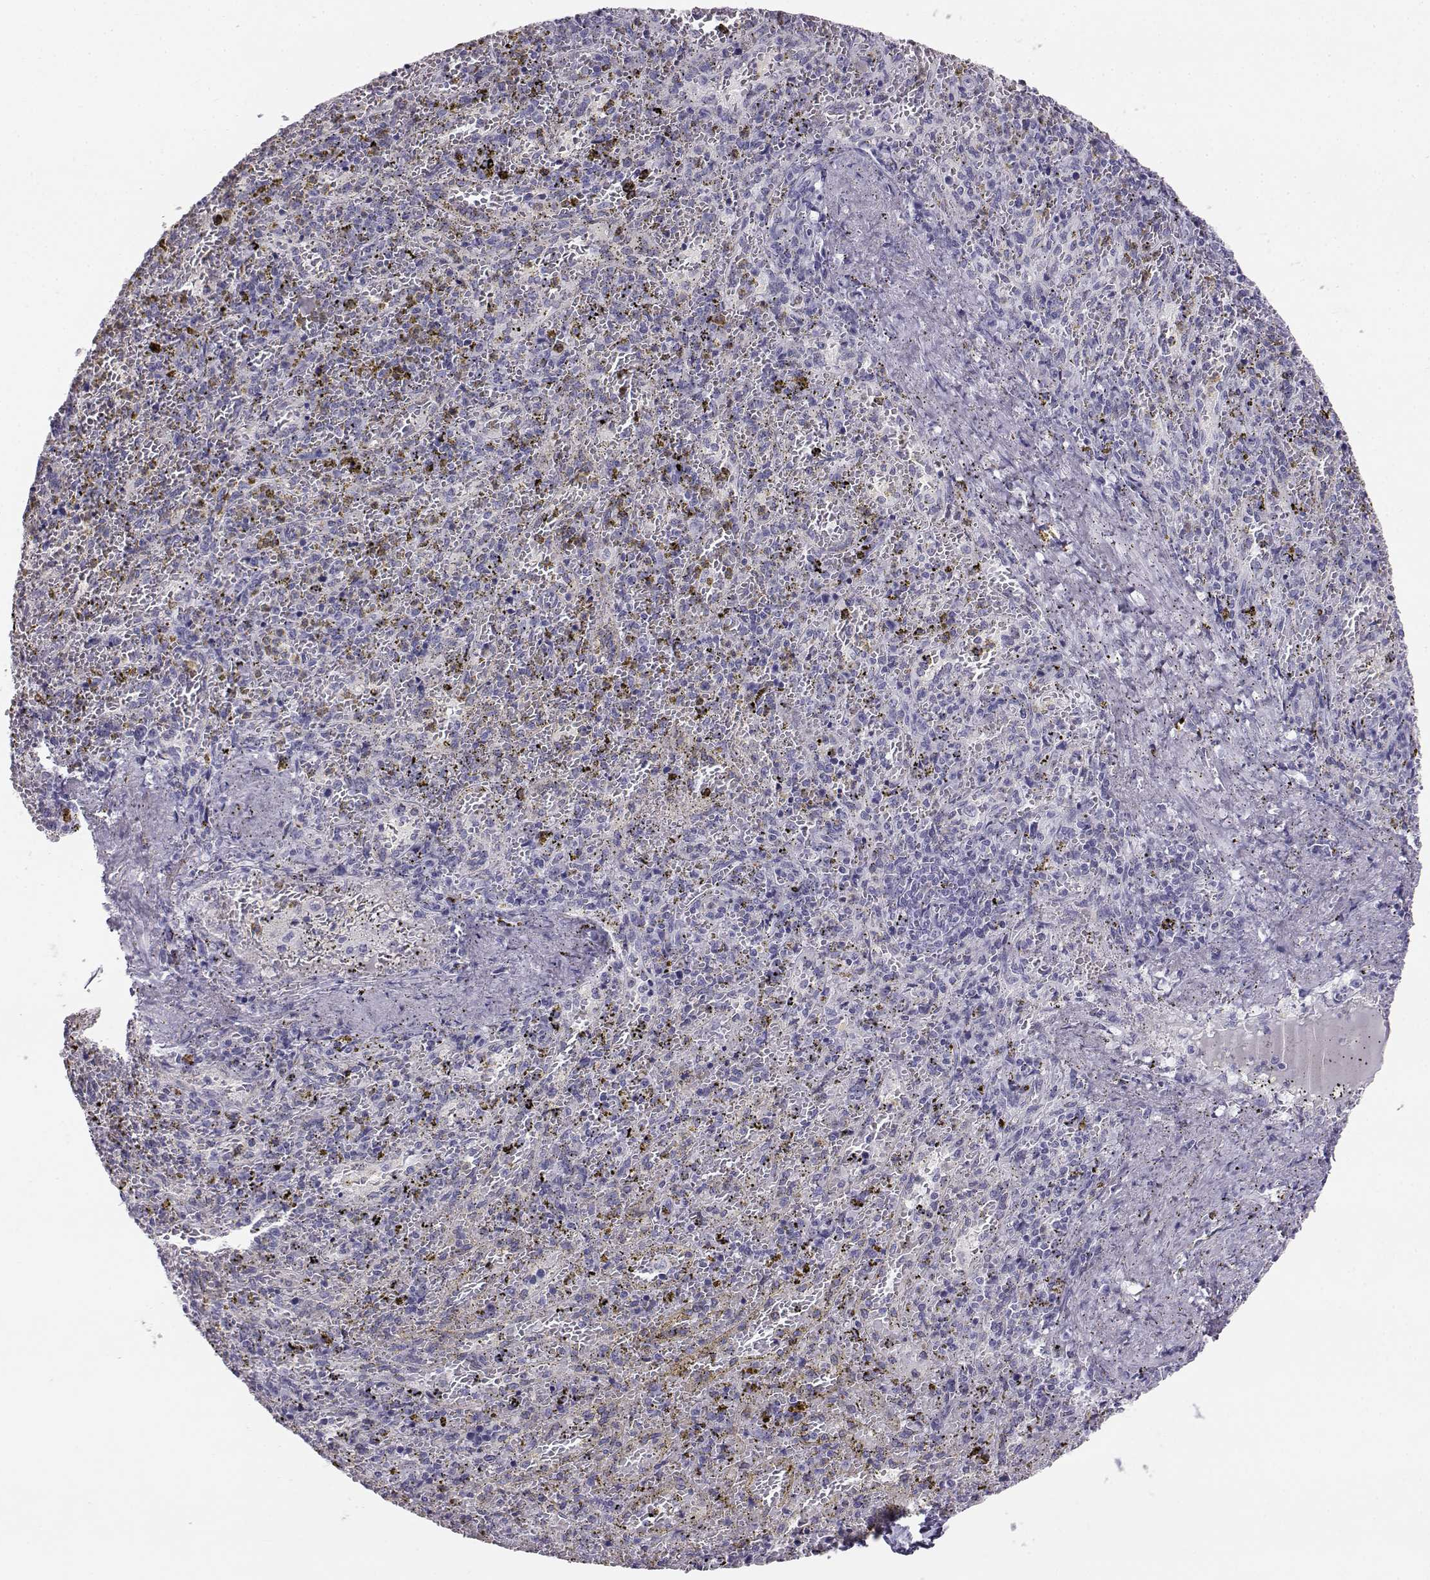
{"staining": {"intensity": "negative", "quantity": "none", "location": "none"}, "tissue": "spleen", "cell_type": "Cells in red pulp", "image_type": "normal", "snomed": [{"axis": "morphology", "description": "Normal tissue, NOS"}, {"axis": "topography", "description": "Spleen"}], "caption": "Immunohistochemistry histopathology image of normal human spleen stained for a protein (brown), which displays no expression in cells in red pulp.", "gene": "ITLN1", "patient": {"sex": "female", "age": 50}}